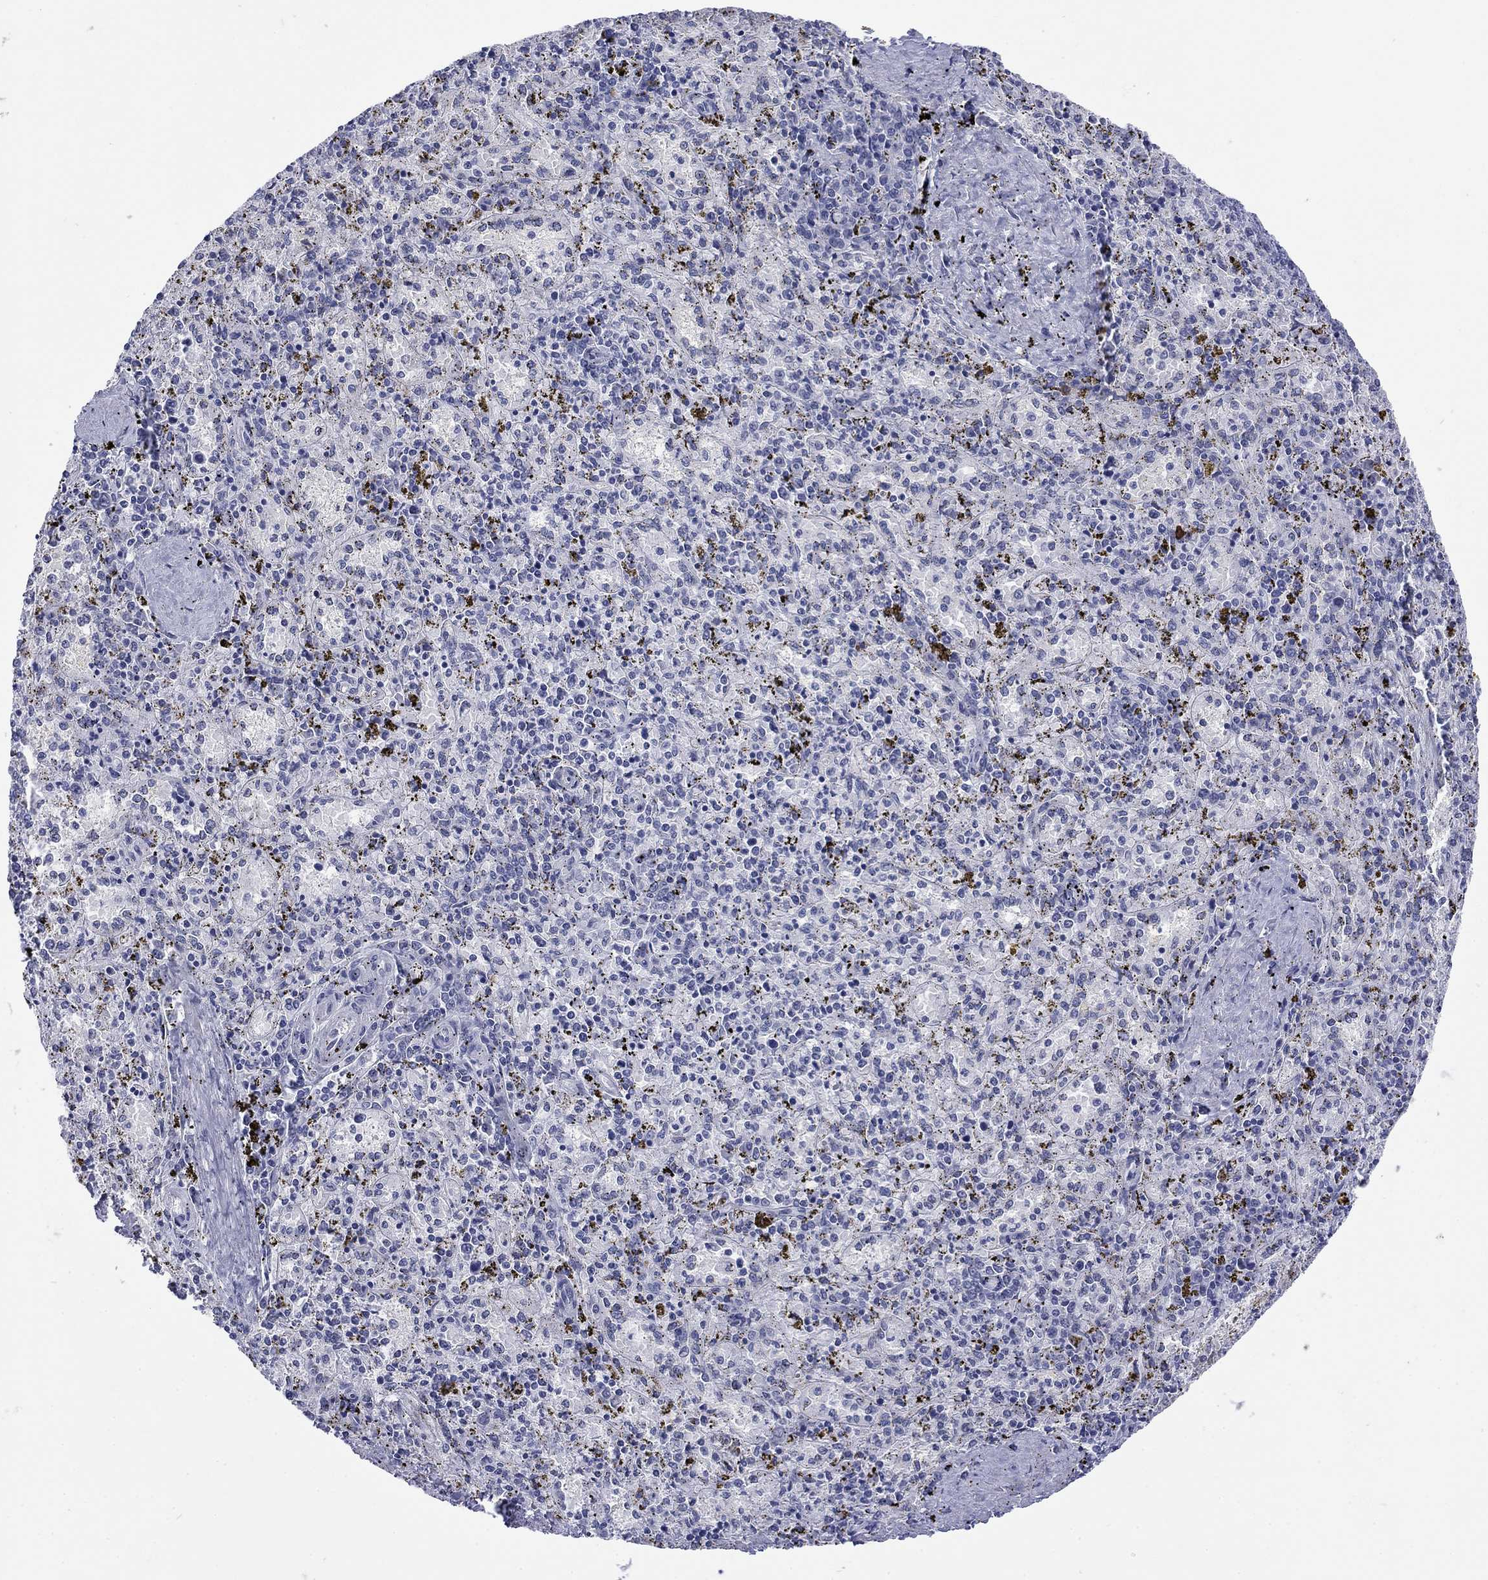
{"staining": {"intensity": "negative", "quantity": "none", "location": "none"}, "tissue": "spleen", "cell_type": "Cells in red pulp", "image_type": "normal", "snomed": [{"axis": "morphology", "description": "Normal tissue, NOS"}, {"axis": "topography", "description": "Spleen"}], "caption": "A micrograph of spleen stained for a protein exhibits no brown staining in cells in red pulp. The staining is performed using DAB (3,3'-diaminobenzidine) brown chromogen with nuclei counter-stained in using hematoxylin.", "gene": "ECEL1", "patient": {"sex": "female", "age": 50}}